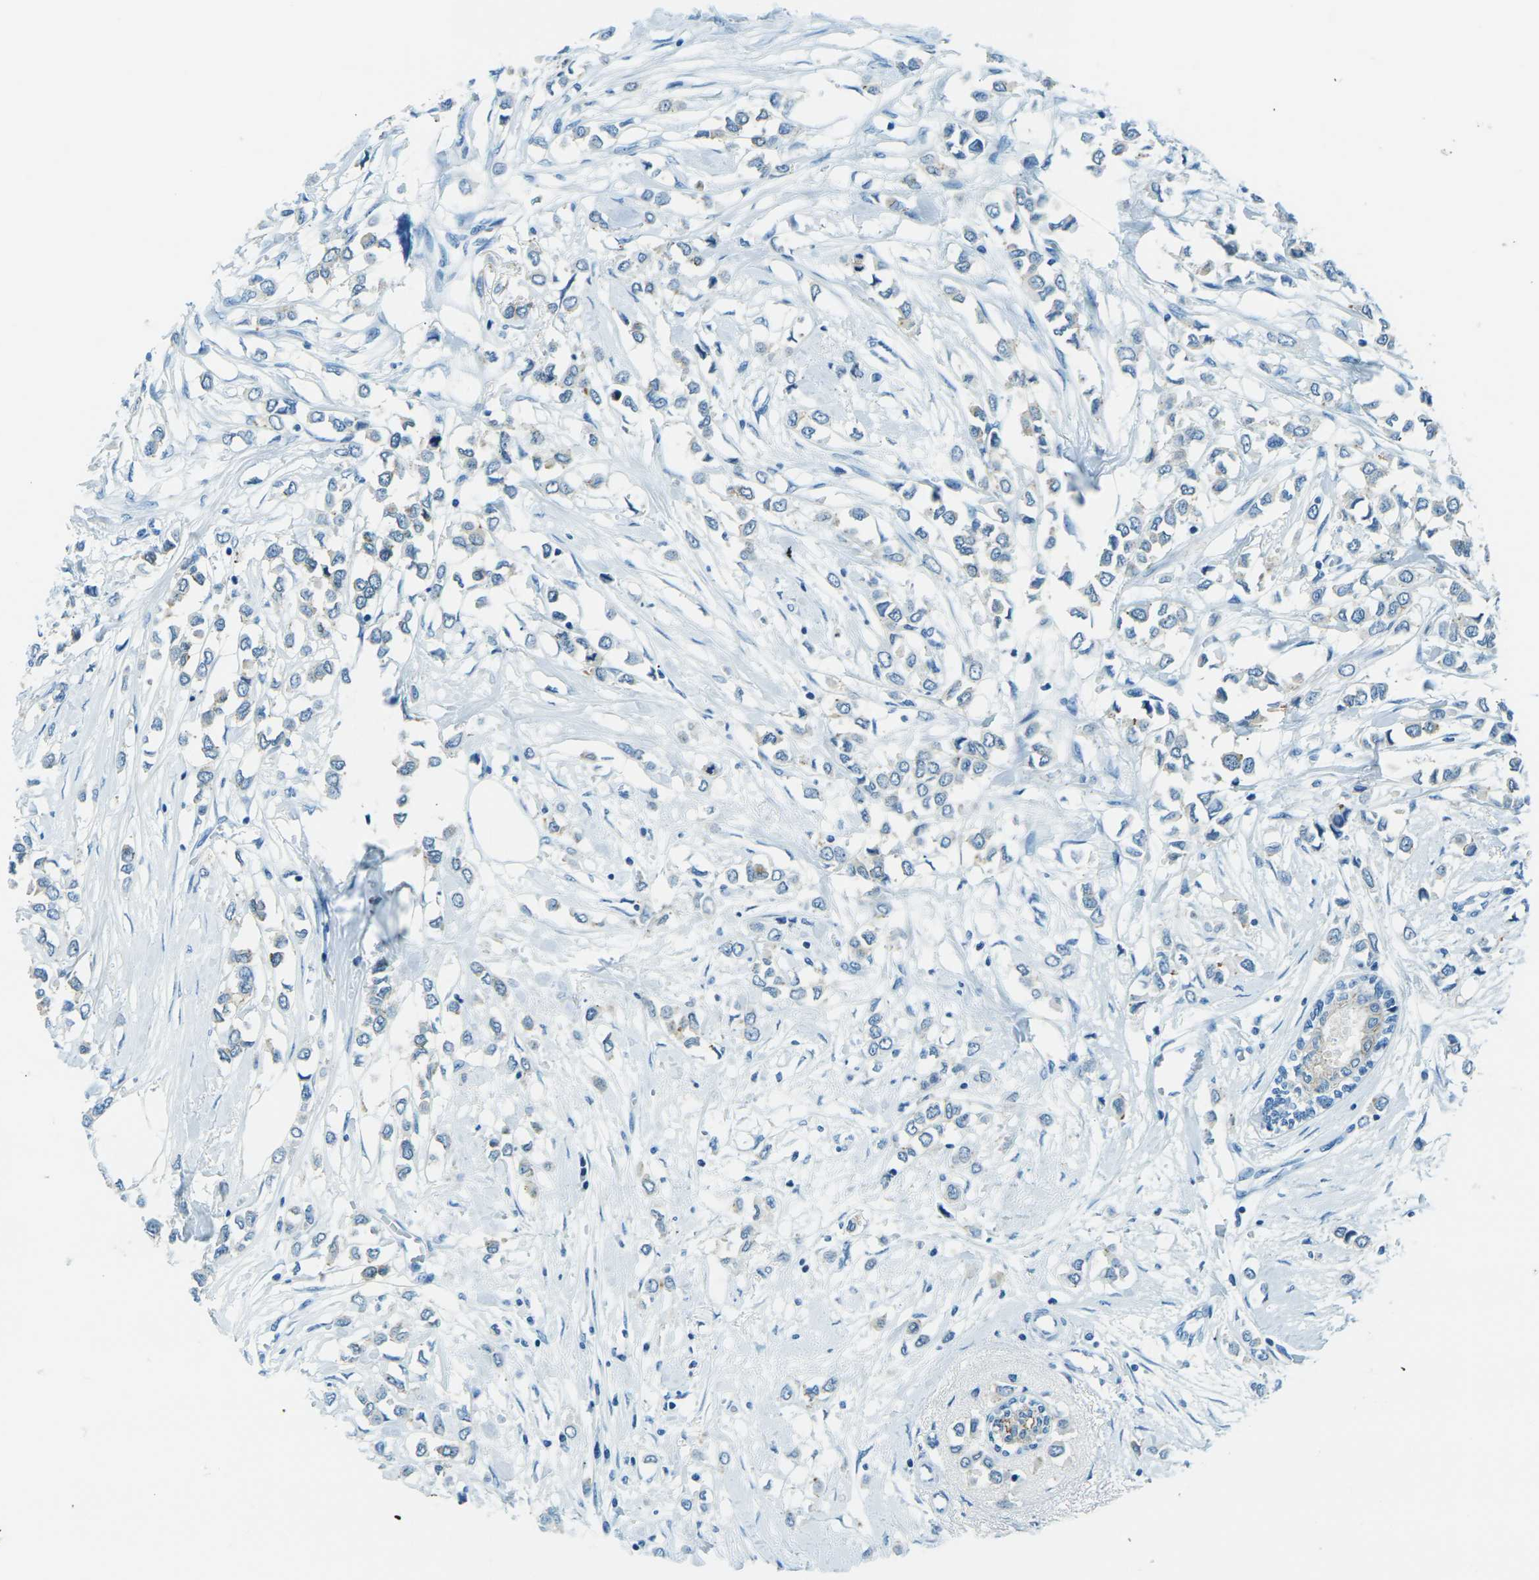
{"staining": {"intensity": "negative", "quantity": "none", "location": "none"}, "tissue": "breast cancer", "cell_type": "Tumor cells", "image_type": "cancer", "snomed": [{"axis": "morphology", "description": "Lobular carcinoma"}, {"axis": "topography", "description": "Breast"}], "caption": "DAB (3,3'-diaminobenzidine) immunohistochemical staining of human breast lobular carcinoma demonstrates no significant staining in tumor cells.", "gene": "OCLN", "patient": {"sex": "female", "age": 51}}